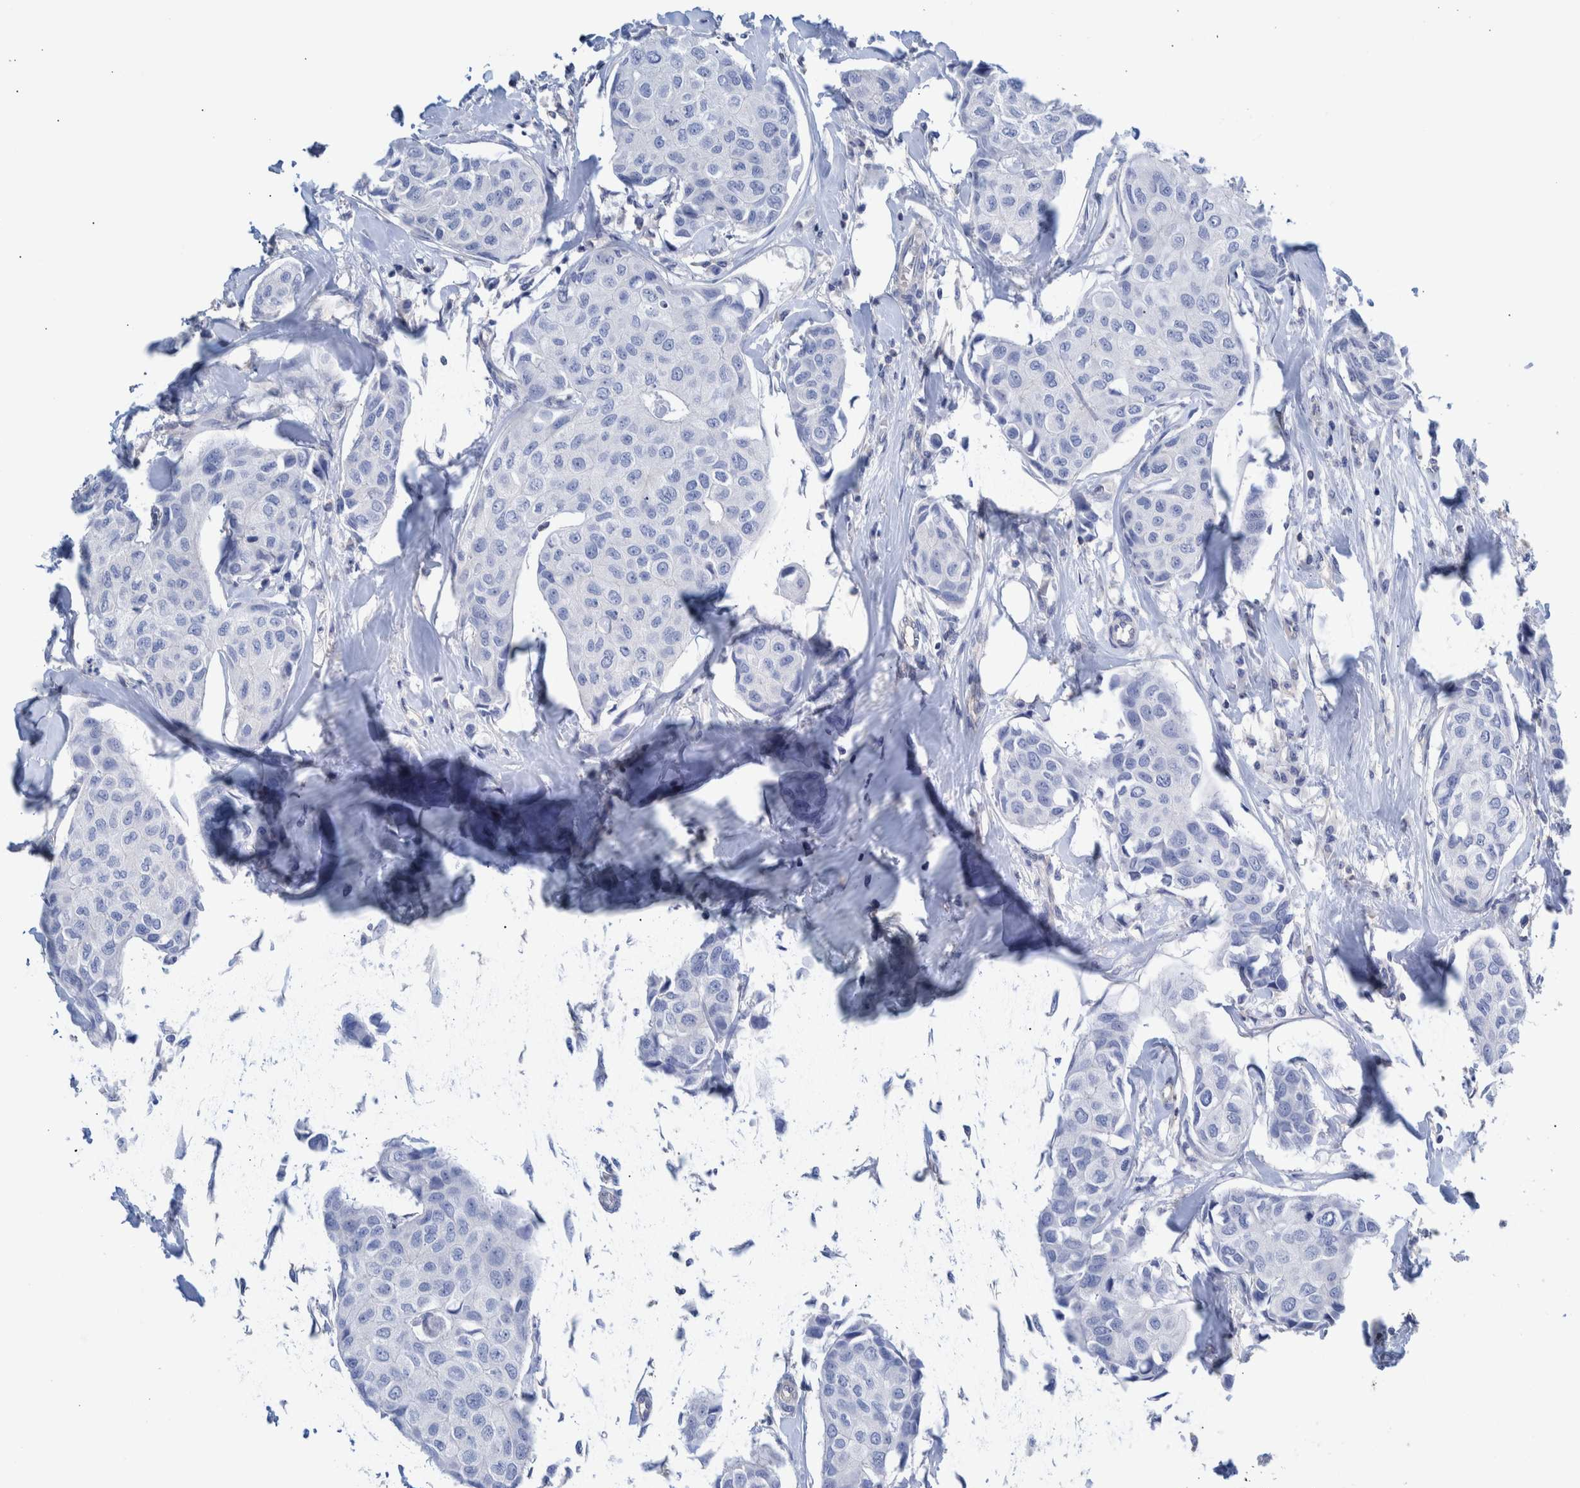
{"staining": {"intensity": "negative", "quantity": "none", "location": "none"}, "tissue": "breast cancer", "cell_type": "Tumor cells", "image_type": "cancer", "snomed": [{"axis": "morphology", "description": "Duct carcinoma"}, {"axis": "topography", "description": "Breast"}], "caption": "A micrograph of intraductal carcinoma (breast) stained for a protein demonstrates no brown staining in tumor cells.", "gene": "PPP3CC", "patient": {"sex": "female", "age": 80}}